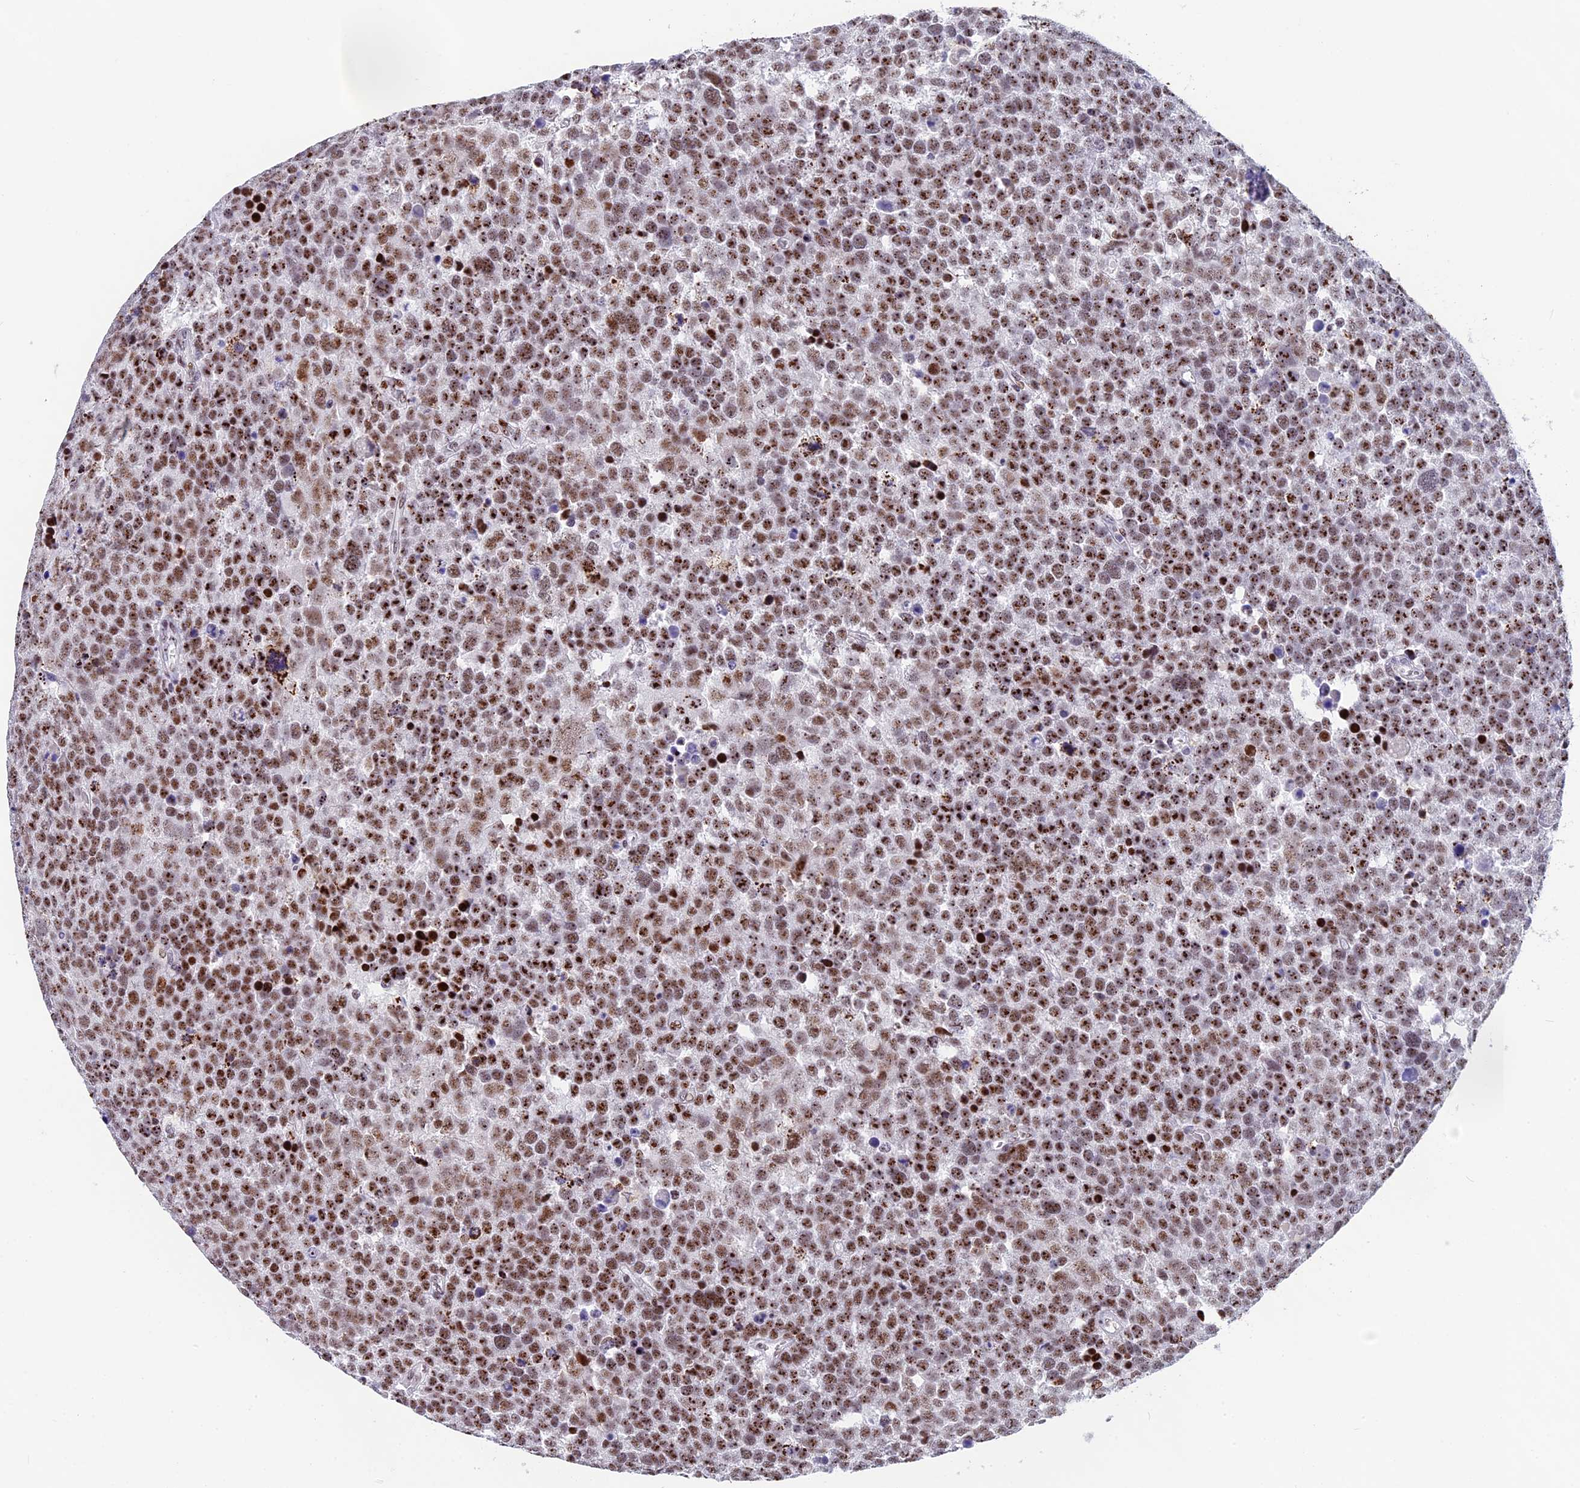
{"staining": {"intensity": "moderate", "quantity": ">75%", "location": "nuclear"}, "tissue": "testis cancer", "cell_type": "Tumor cells", "image_type": "cancer", "snomed": [{"axis": "morphology", "description": "Seminoma, NOS"}, {"axis": "topography", "description": "Testis"}], "caption": "The photomicrograph shows a brown stain indicating the presence of a protein in the nuclear of tumor cells in testis cancer.", "gene": "NSA2", "patient": {"sex": "male", "age": 71}}